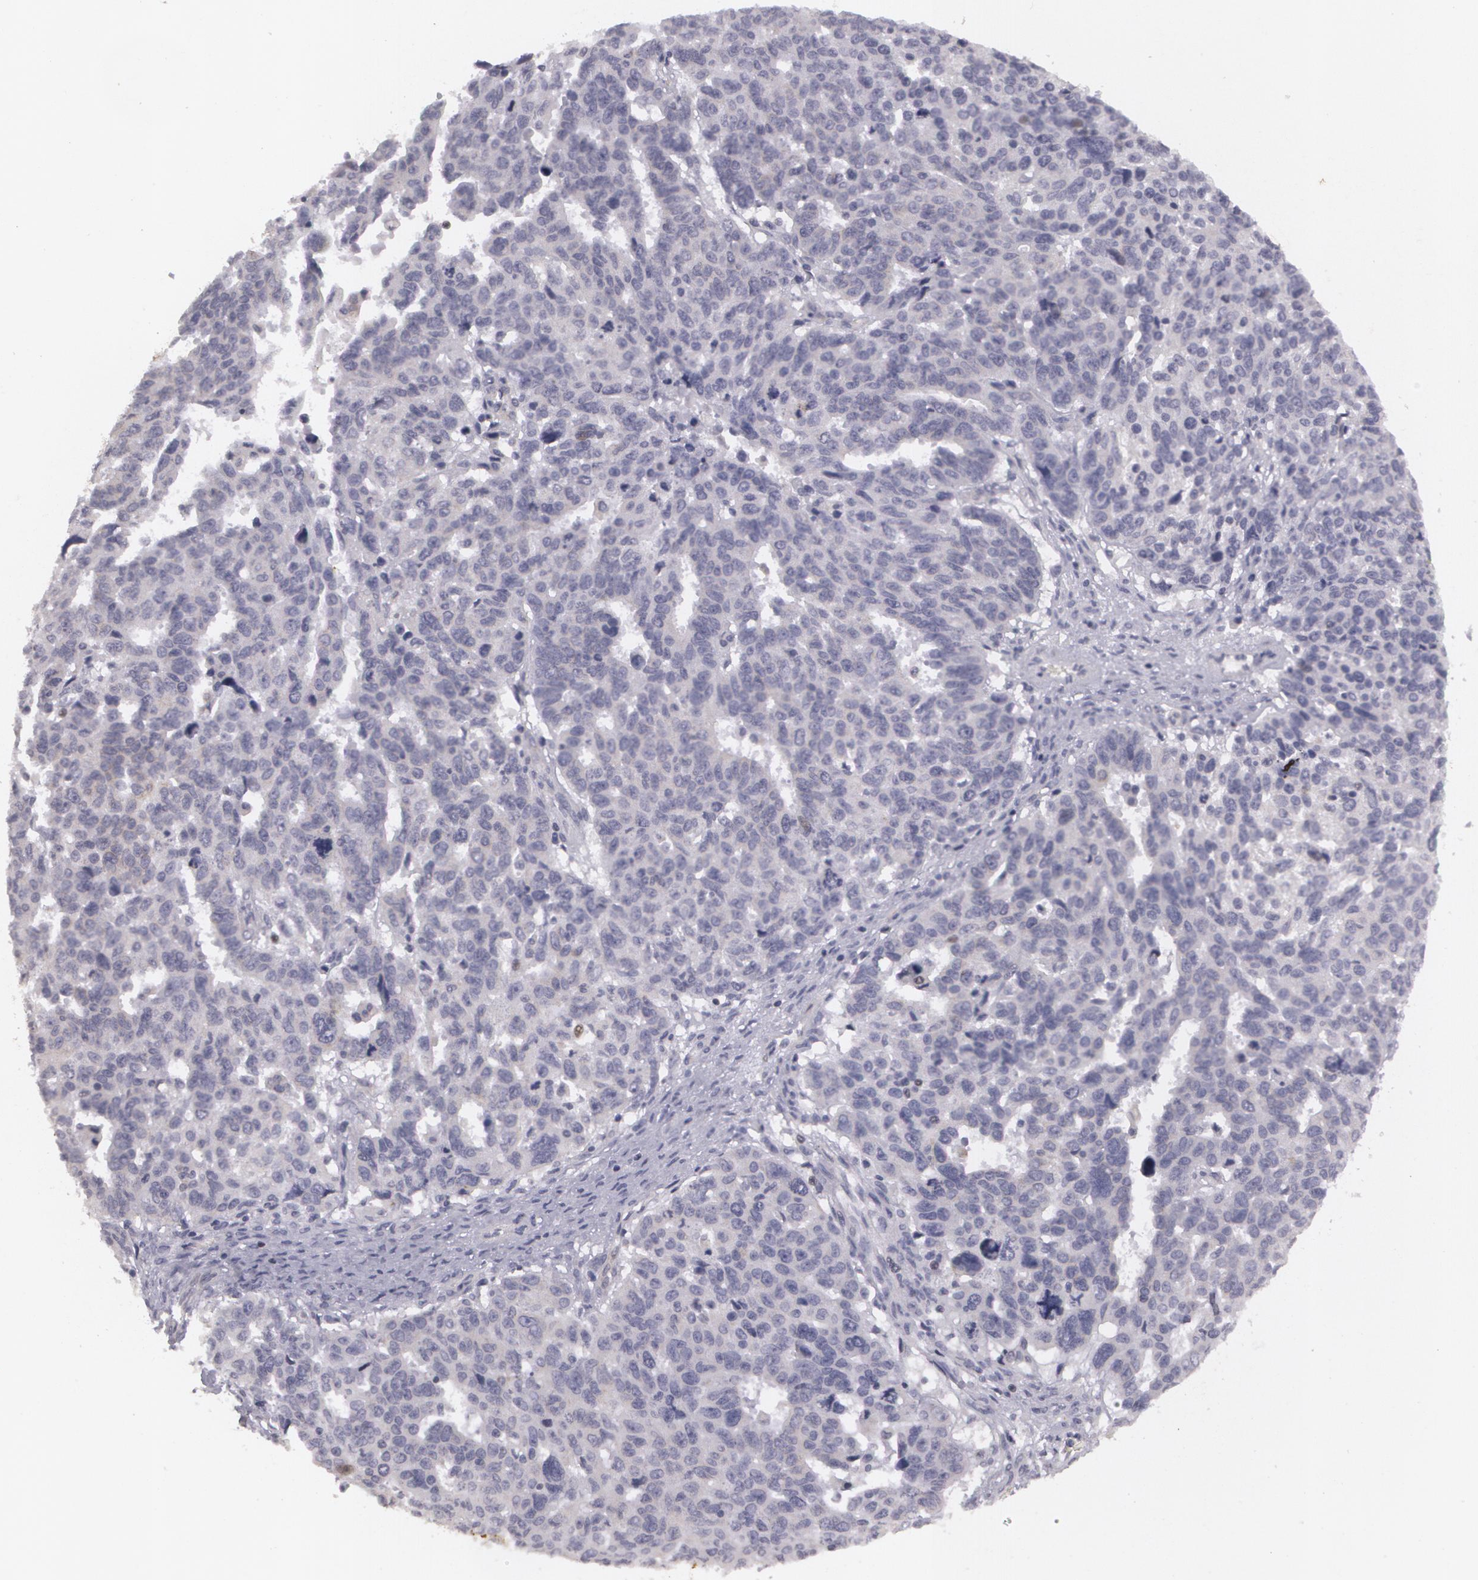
{"staining": {"intensity": "negative", "quantity": "none", "location": "none"}, "tissue": "ovarian cancer", "cell_type": "Tumor cells", "image_type": "cancer", "snomed": [{"axis": "morphology", "description": "Carcinoma, endometroid"}, {"axis": "morphology", "description": "Cystadenocarcinoma, serous, NOS"}, {"axis": "topography", "description": "Ovary"}], "caption": "Ovarian endometroid carcinoma stained for a protein using immunohistochemistry reveals no expression tumor cells.", "gene": "KCNA4", "patient": {"sex": "female", "age": 45}}